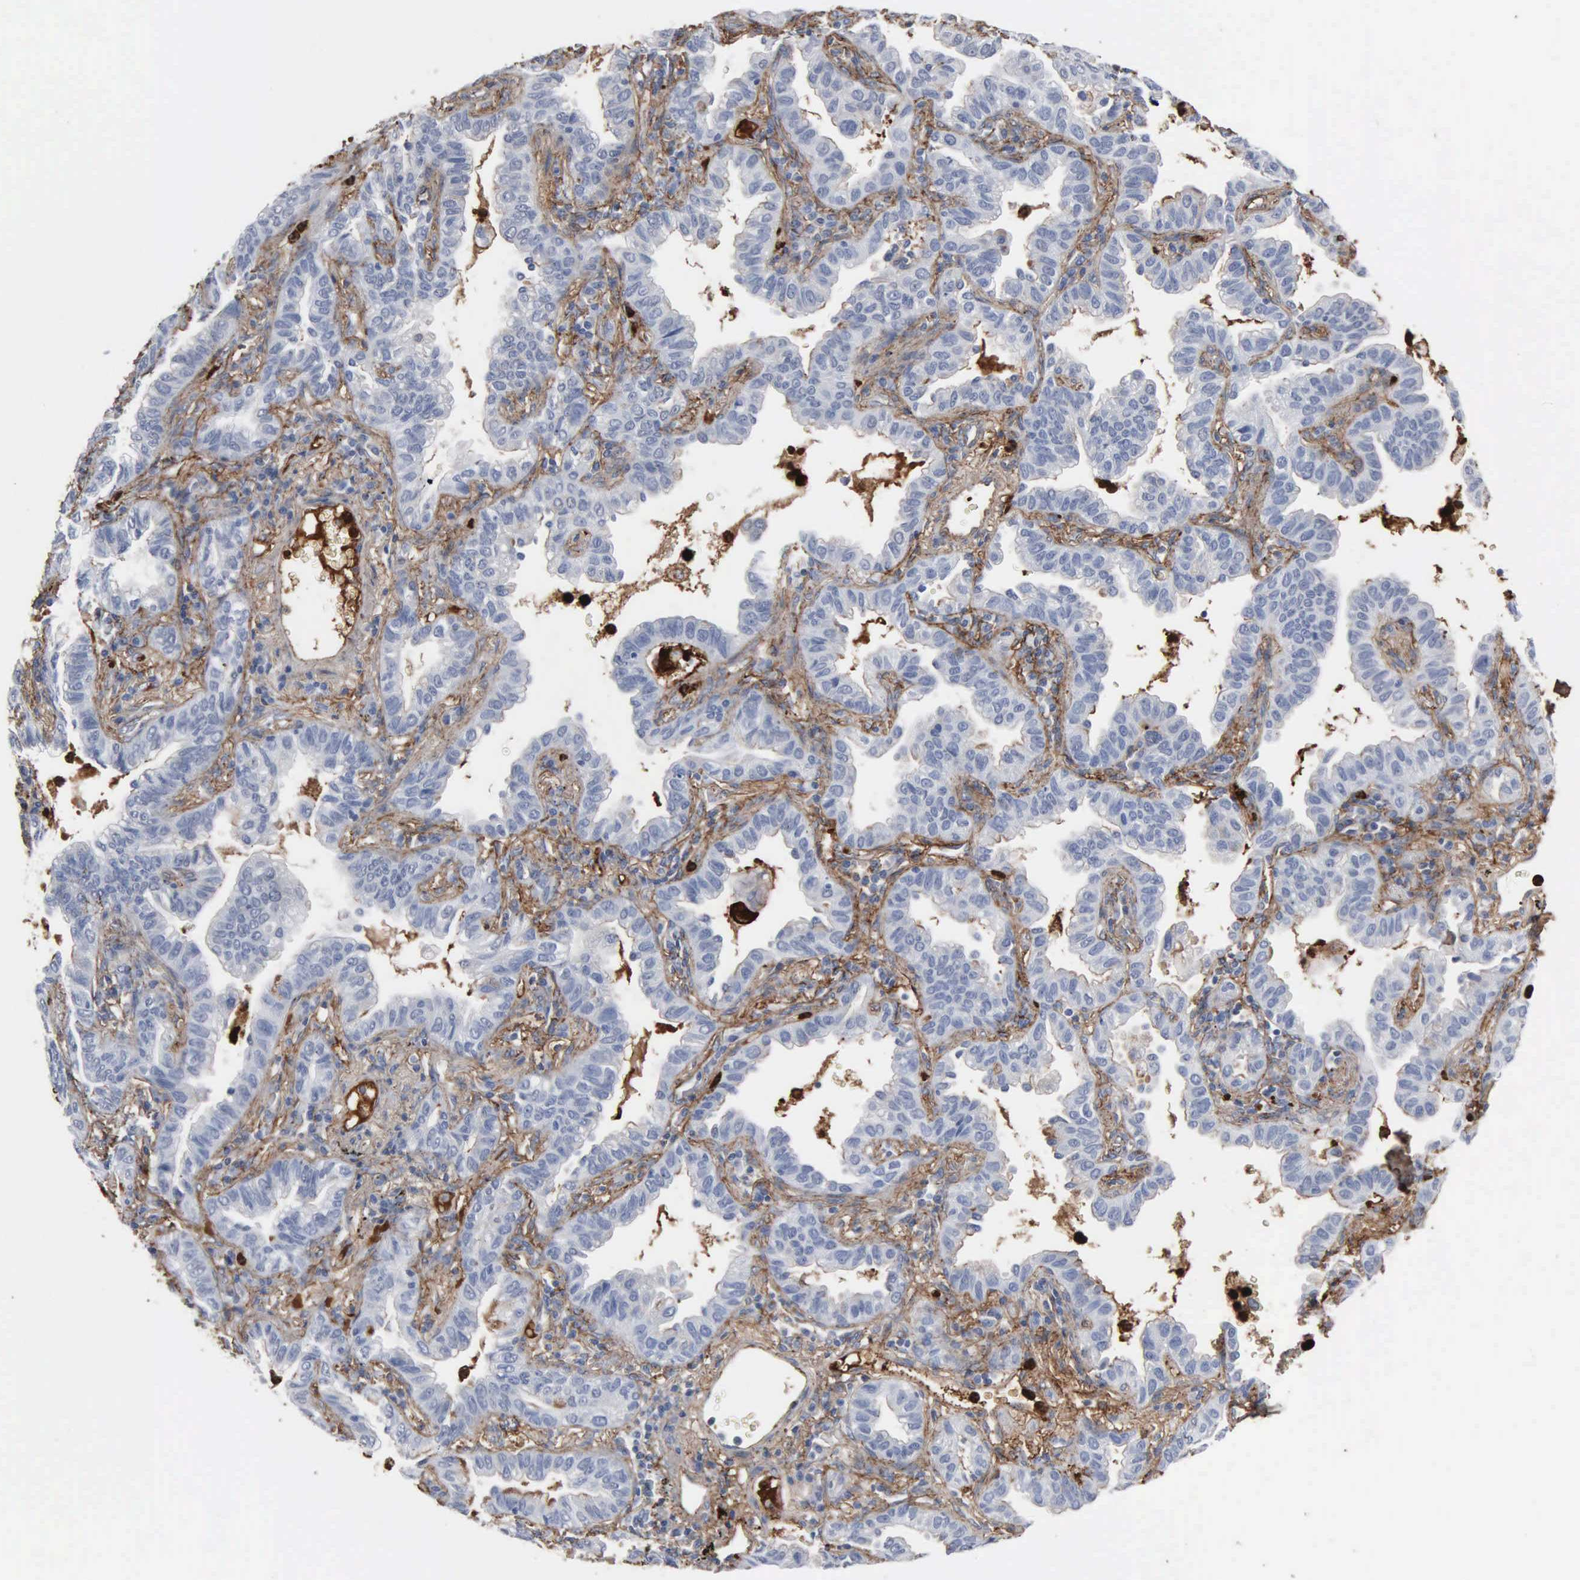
{"staining": {"intensity": "weak", "quantity": "<25%", "location": "cytoplasmic/membranous"}, "tissue": "lung cancer", "cell_type": "Tumor cells", "image_type": "cancer", "snomed": [{"axis": "morphology", "description": "Adenocarcinoma, NOS"}, {"axis": "topography", "description": "Lung"}], "caption": "Immunohistochemical staining of adenocarcinoma (lung) exhibits no significant staining in tumor cells.", "gene": "FN1", "patient": {"sex": "female", "age": 50}}